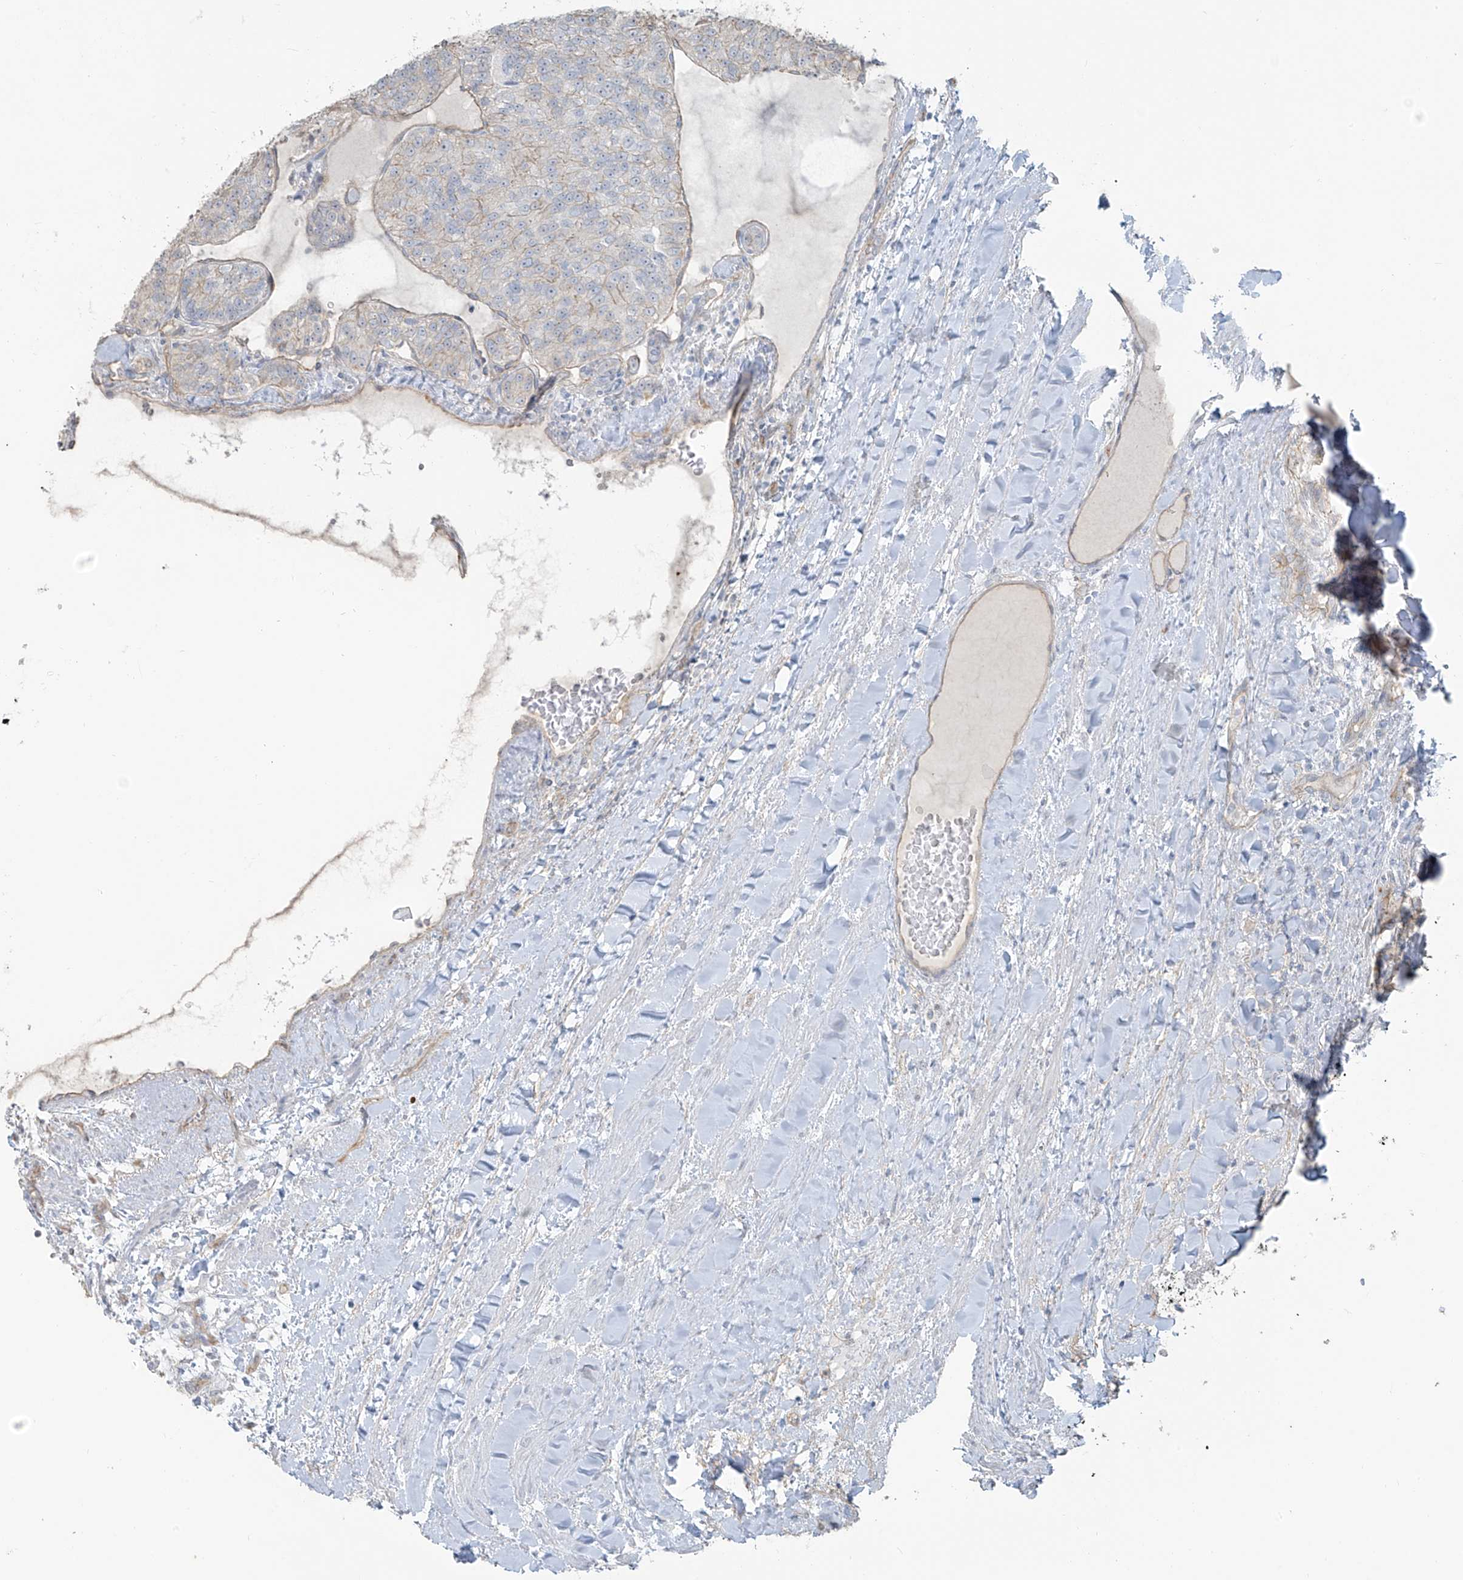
{"staining": {"intensity": "weak", "quantity": "<25%", "location": "cytoplasmic/membranous"}, "tissue": "renal cancer", "cell_type": "Tumor cells", "image_type": "cancer", "snomed": [{"axis": "morphology", "description": "Adenocarcinoma, NOS"}, {"axis": "topography", "description": "Kidney"}], "caption": "DAB (3,3'-diaminobenzidine) immunohistochemical staining of human adenocarcinoma (renal) demonstrates no significant staining in tumor cells.", "gene": "TUBE1", "patient": {"sex": "female", "age": 63}}